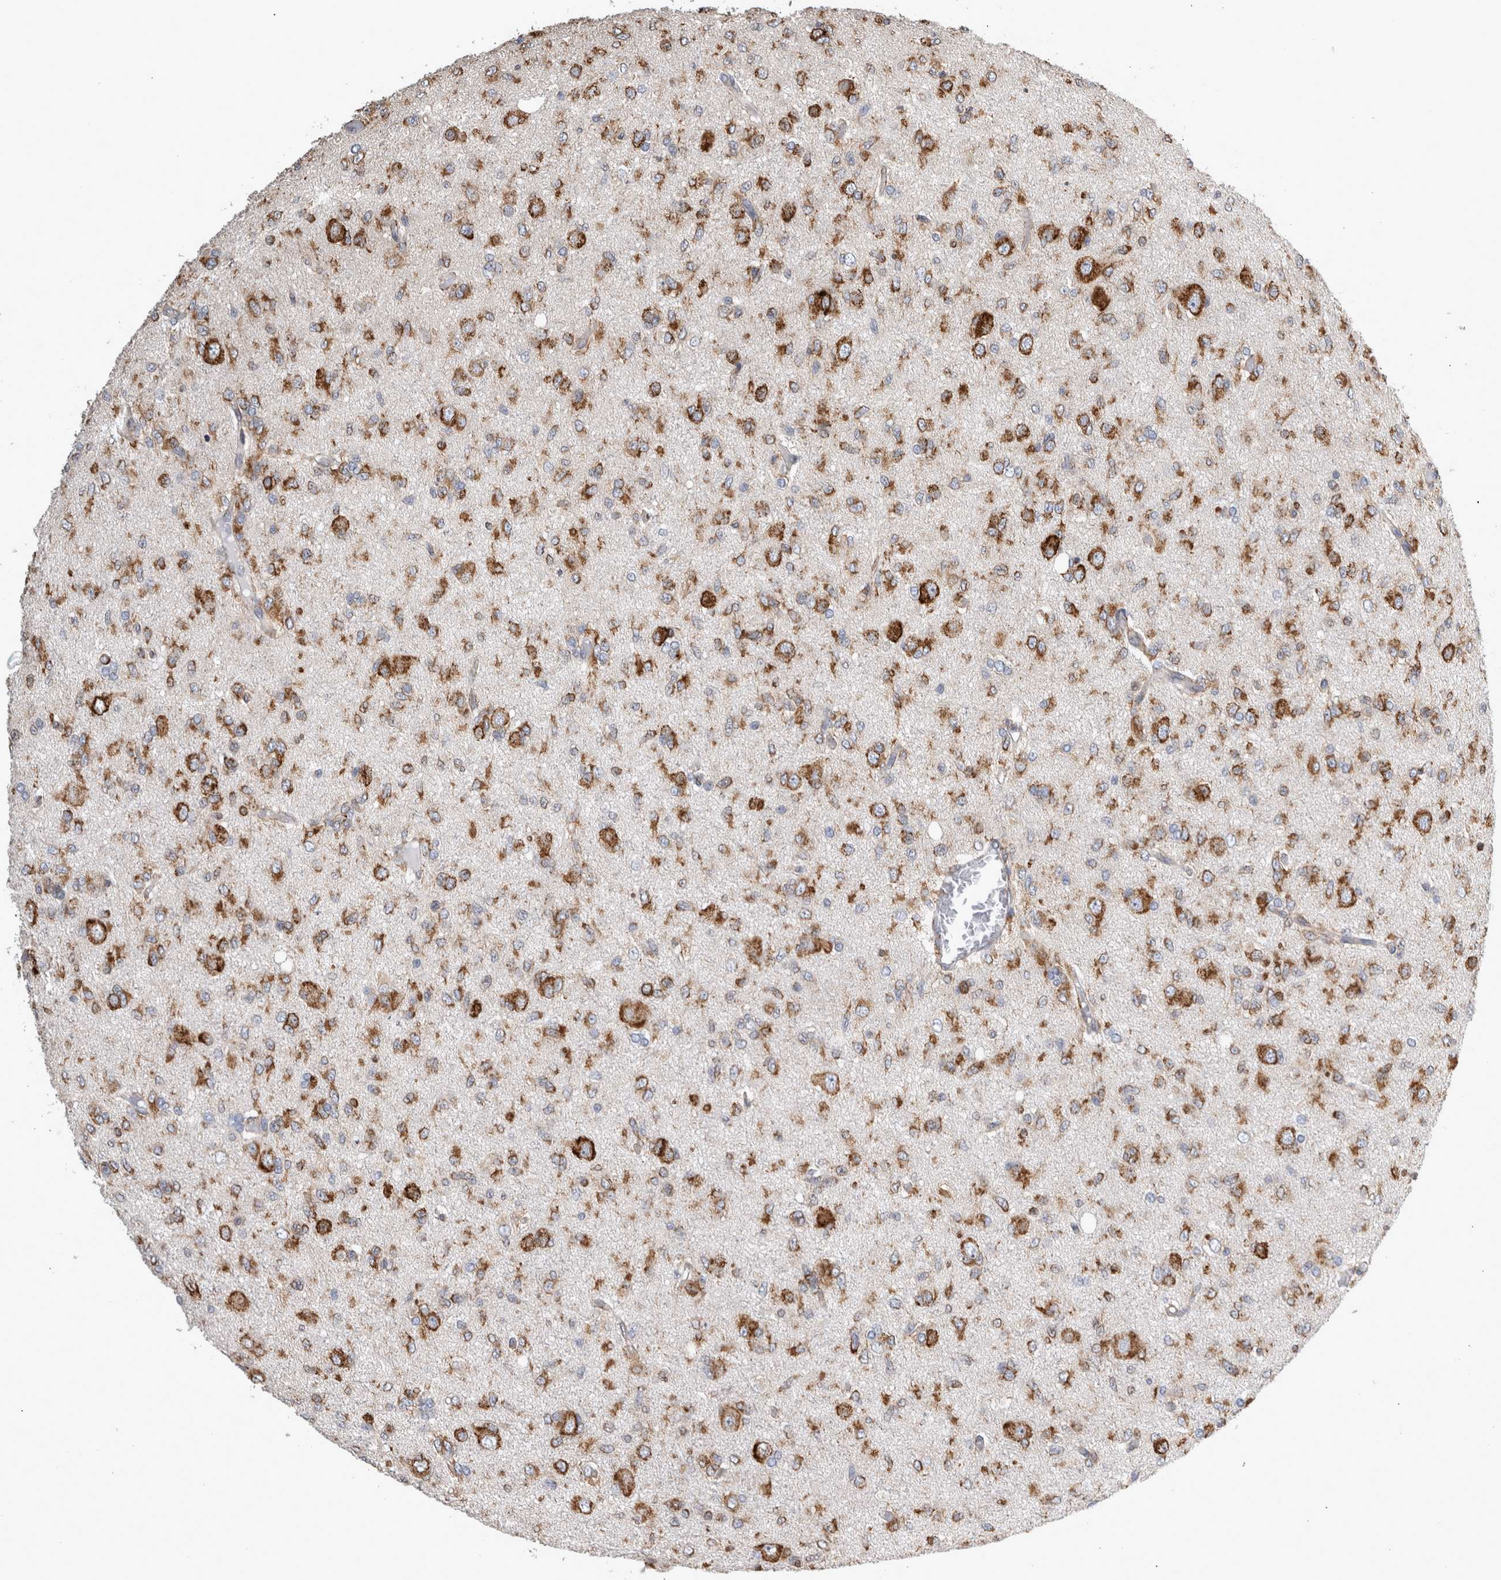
{"staining": {"intensity": "moderate", "quantity": ">75%", "location": "cytoplasmic/membranous"}, "tissue": "glioma", "cell_type": "Tumor cells", "image_type": "cancer", "snomed": [{"axis": "morphology", "description": "Glioma, malignant, High grade"}, {"axis": "topography", "description": "Brain"}], "caption": "Malignant glioma (high-grade) stained with DAB immunohistochemistry exhibits medium levels of moderate cytoplasmic/membranous positivity in about >75% of tumor cells.", "gene": "FHIP2B", "patient": {"sex": "female", "age": 59}}